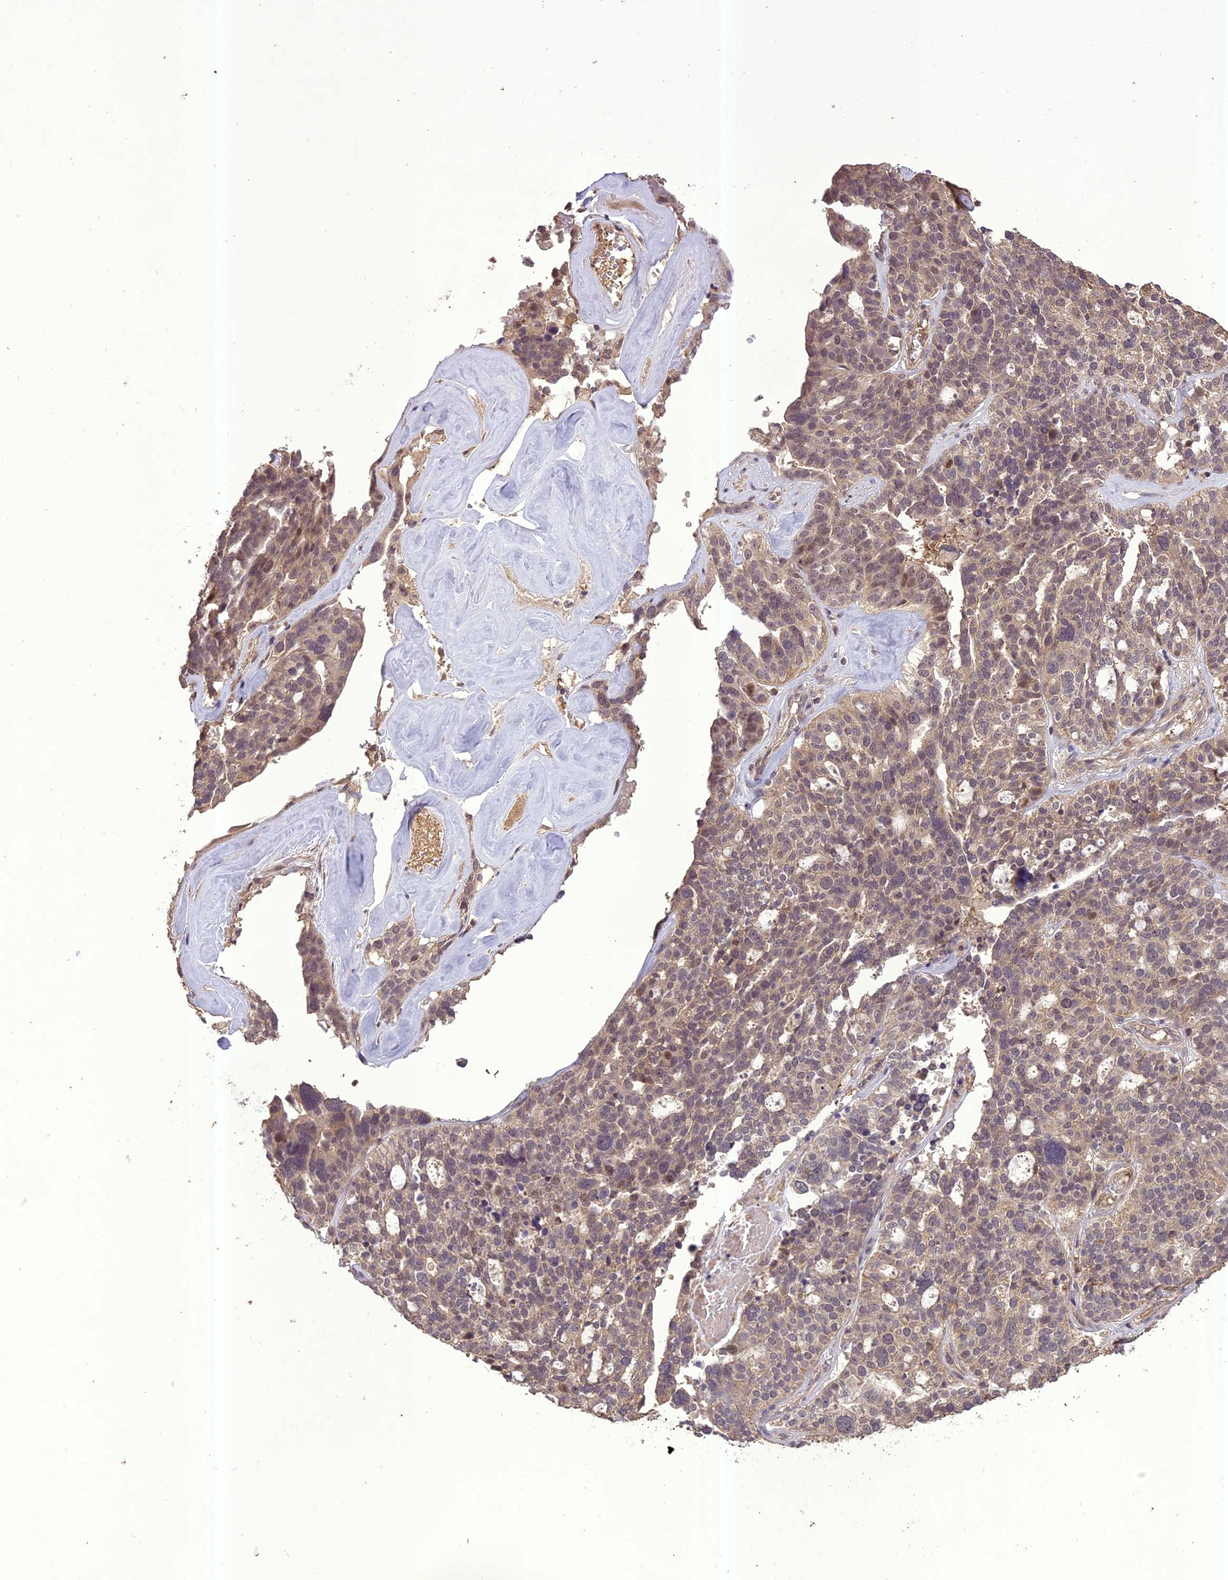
{"staining": {"intensity": "weak", "quantity": "<25%", "location": "cytoplasmic/membranous,nuclear"}, "tissue": "ovarian cancer", "cell_type": "Tumor cells", "image_type": "cancer", "snomed": [{"axis": "morphology", "description": "Cystadenocarcinoma, serous, NOS"}, {"axis": "topography", "description": "Ovary"}], "caption": "Tumor cells are negative for brown protein staining in ovarian serous cystadenocarcinoma. The staining is performed using DAB brown chromogen with nuclei counter-stained in using hematoxylin.", "gene": "TIGD7", "patient": {"sex": "female", "age": 59}}